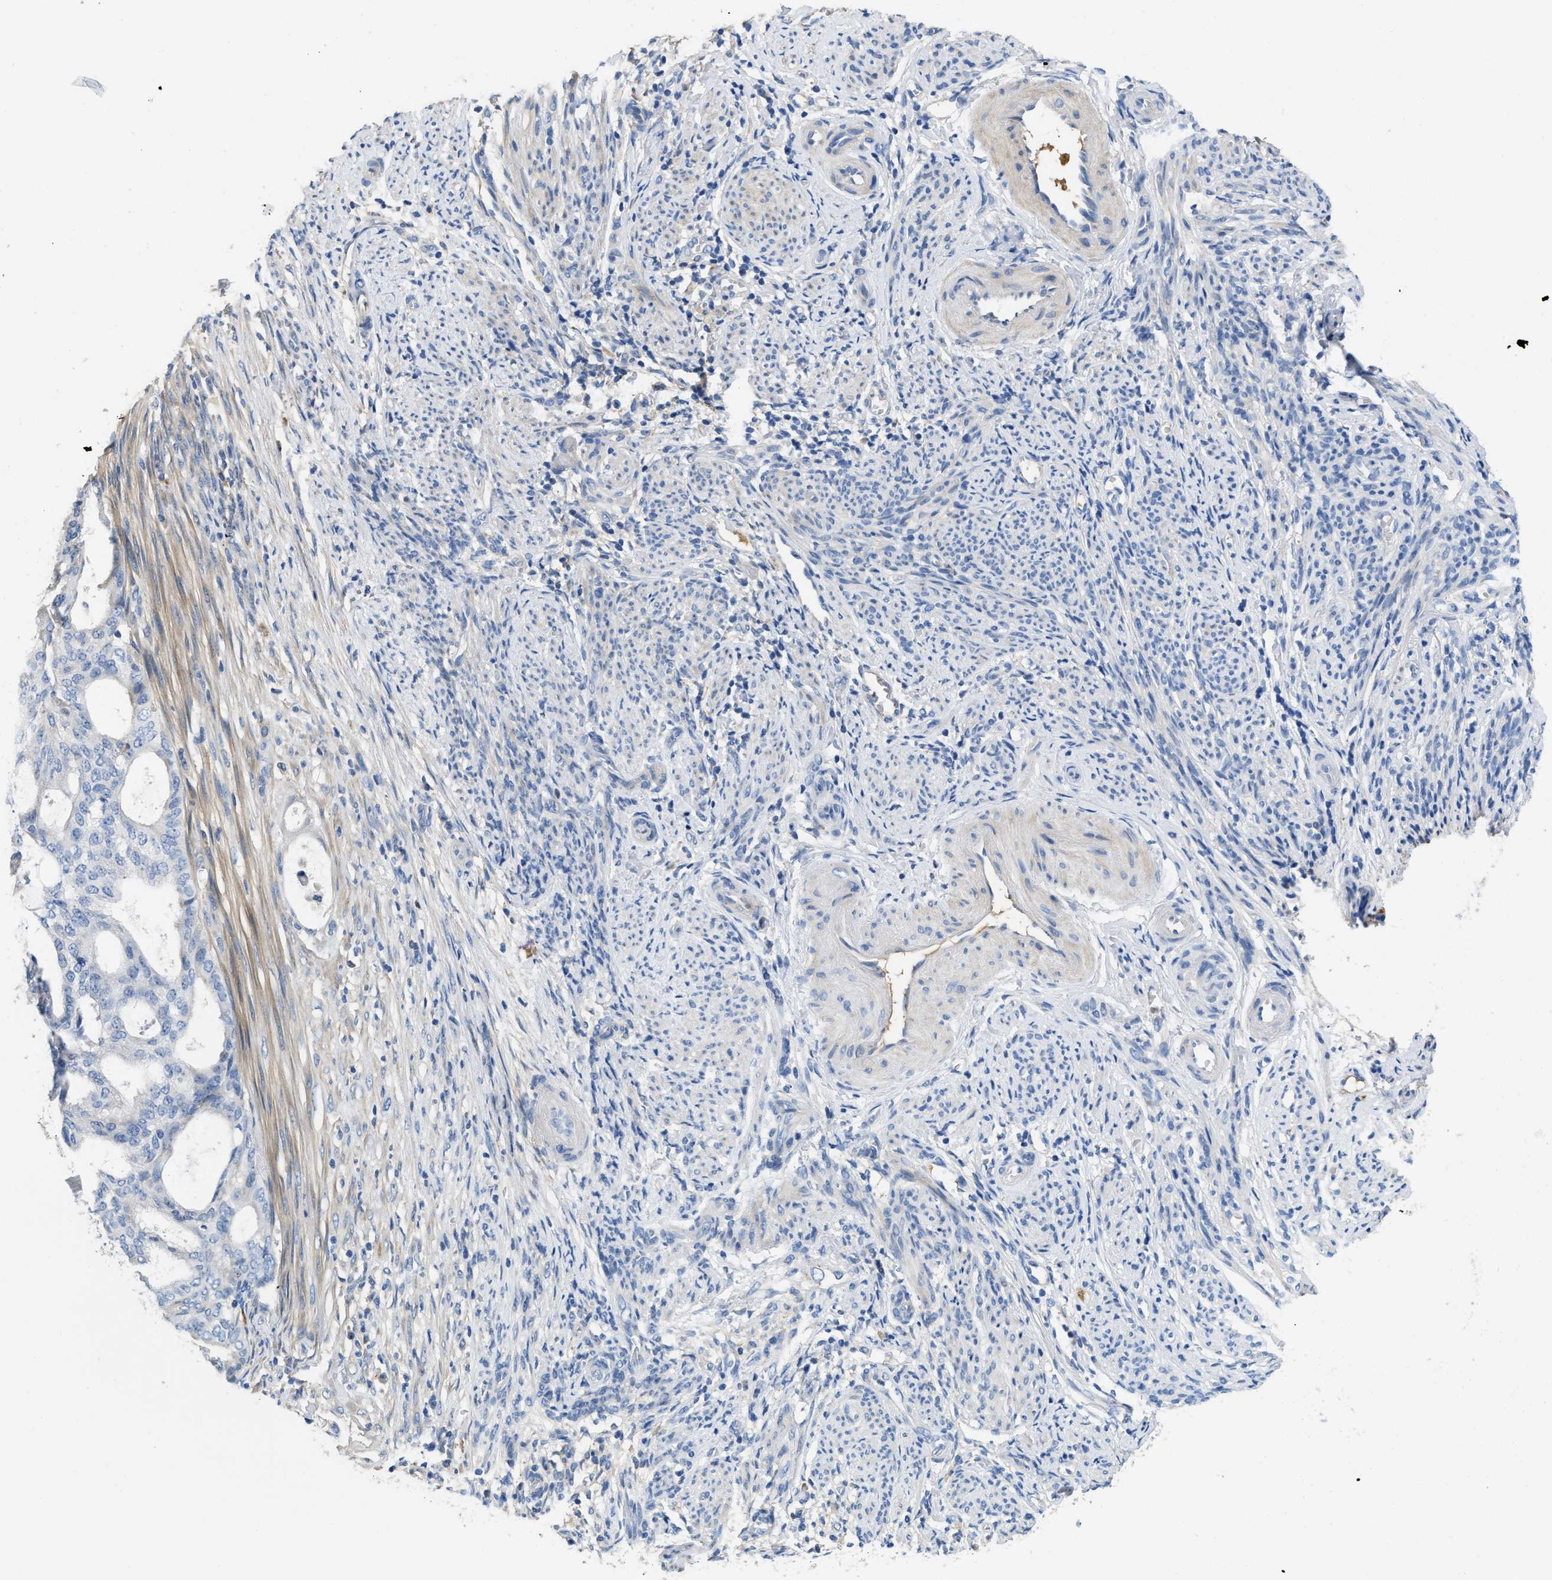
{"staining": {"intensity": "negative", "quantity": "none", "location": "none"}, "tissue": "endometrial cancer", "cell_type": "Tumor cells", "image_type": "cancer", "snomed": [{"axis": "morphology", "description": "Adenocarcinoma, NOS"}, {"axis": "topography", "description": "Endometrium"}], "caption": "There is no significant positivity in tumor cells of endometrial cancer (adenocarcinoma).", "gene": "C1S", "patient": {"sex": "female", "age": 58}}